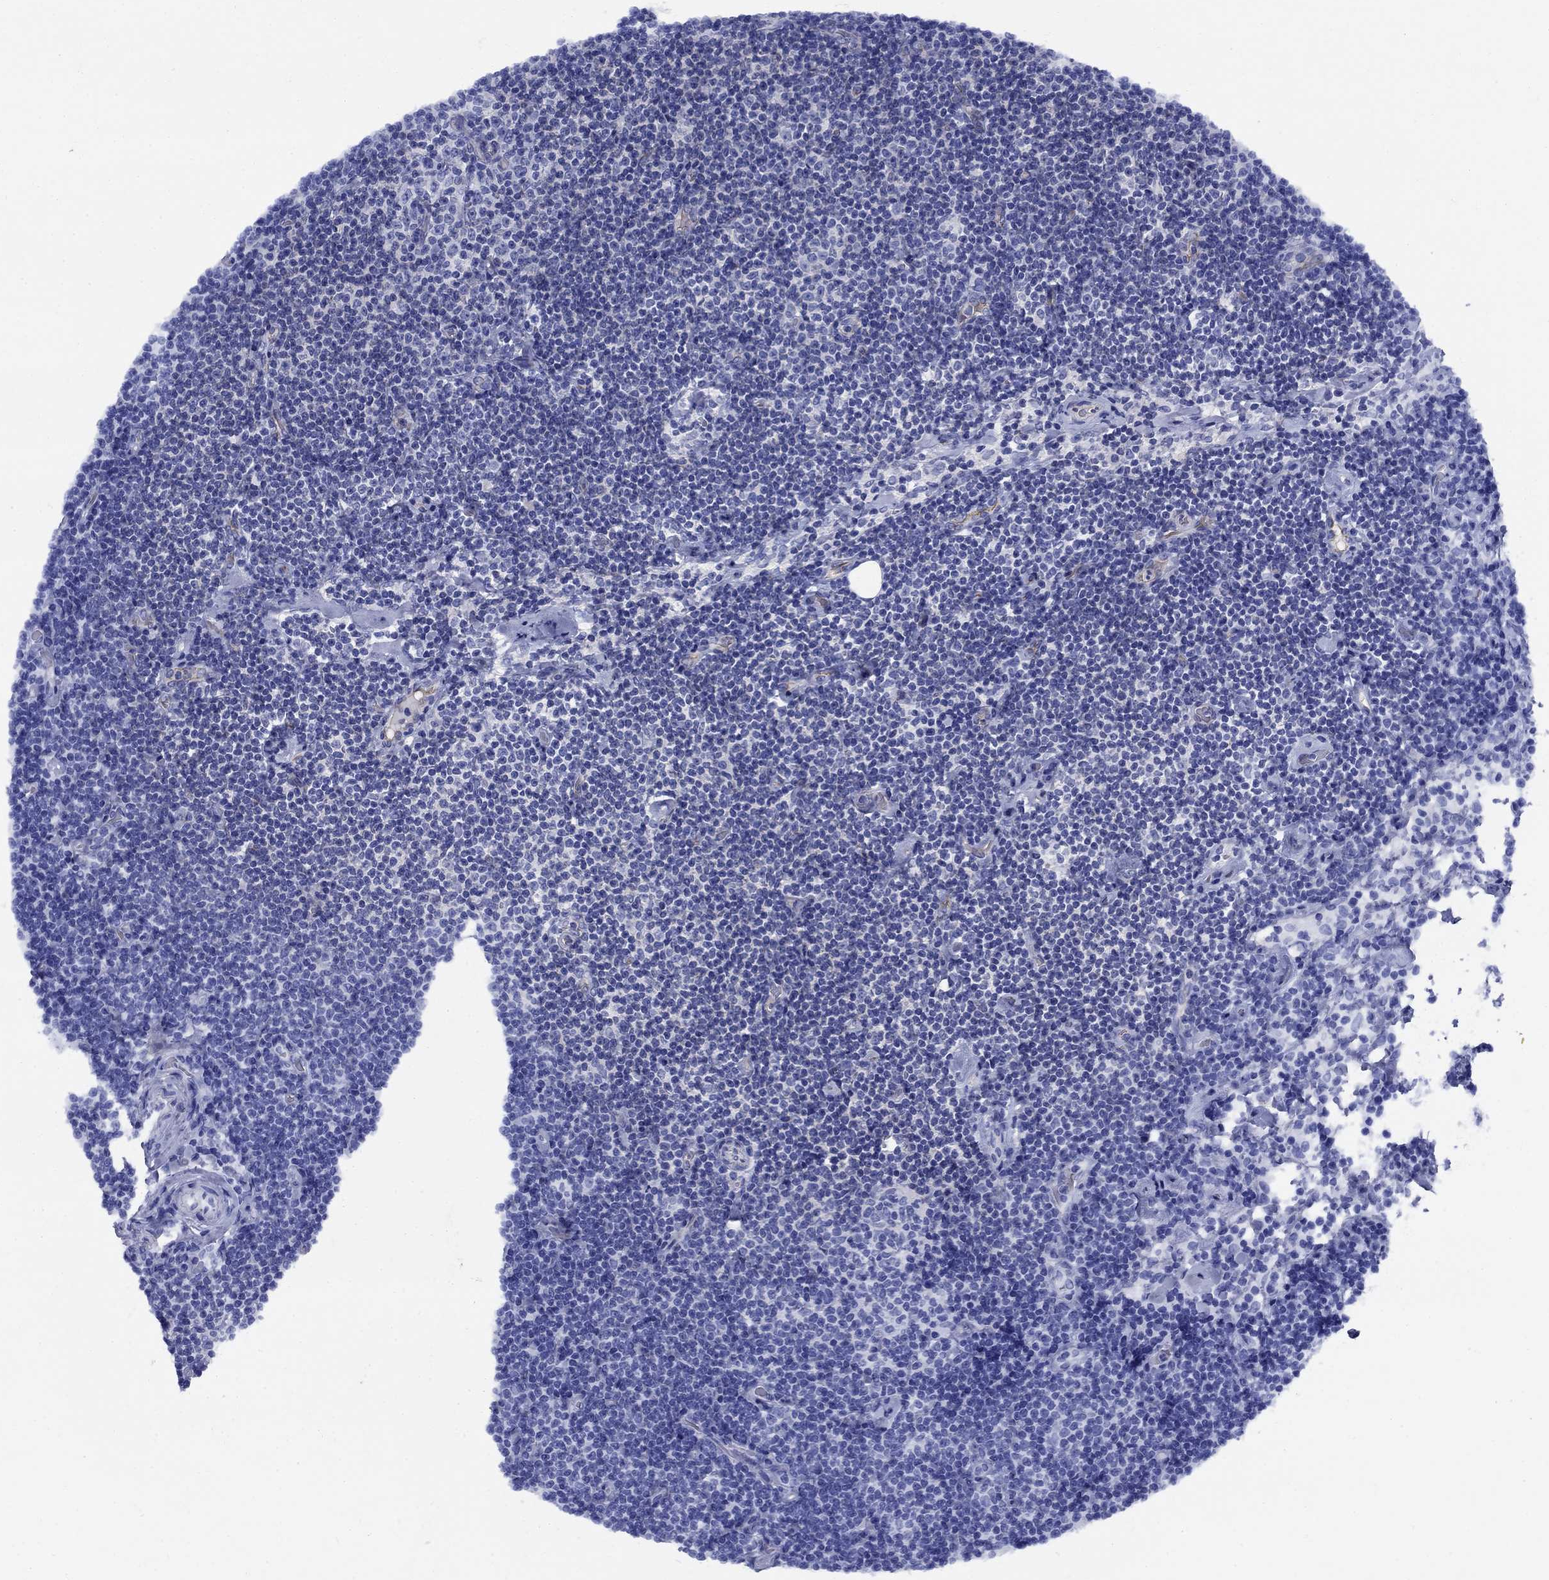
{"staining": {"intensity": "negative", "quantity": "none", "location": "none"}, "tissue": "lymphoma", "cell_type": "Tumor cells", "image_type": "cancer", "snomed": [{"axis": "morphology", "description": "Malignant lymphoma, non-Hodgkin's type, Low grade"}, {"axis": "topography", "description": "Lymph node"}], "caption": "The histopathology image displays no staining of tumor cells in lymphoma.", "gene": "SMCP", "patient": {"sex": "male", "age": 81}}